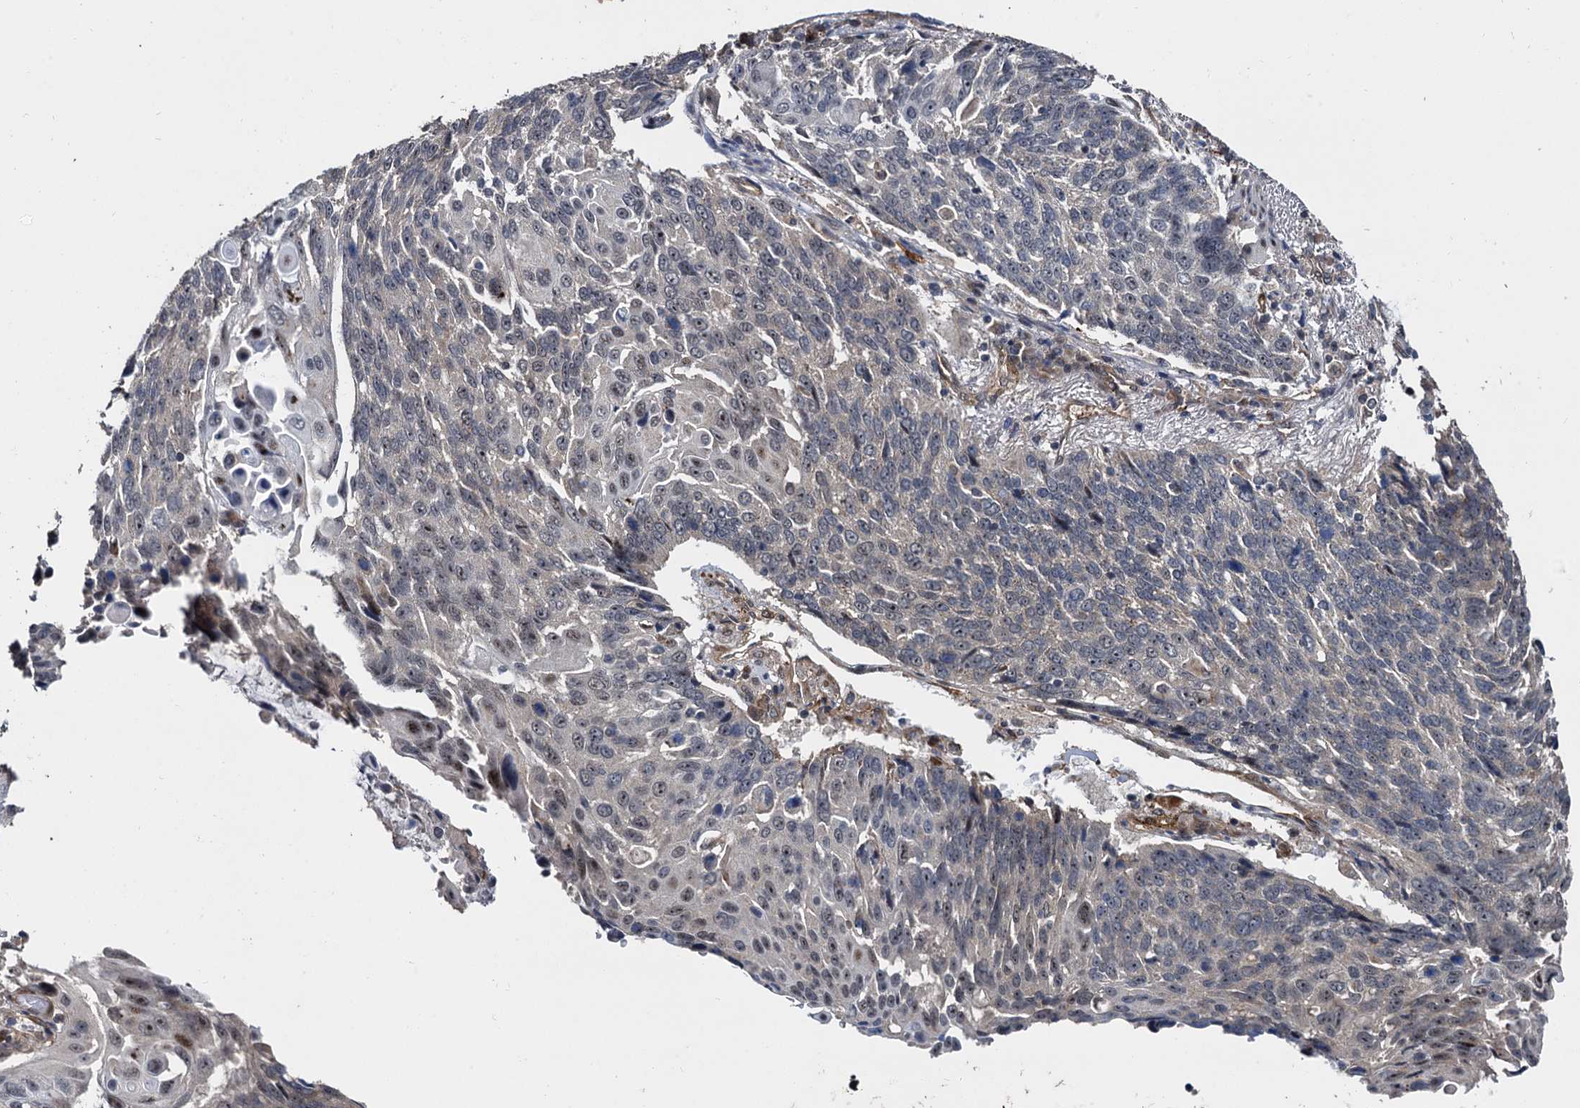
{"staining": {"intensity": "weak", "quantity": "25%-75%", "location": "nuclear"}, "tissue": "lung cancer", "cell_type": "Tumor cells", "image_type": "cancer", "snomed": [{"axis": "morphology", "description": "Squamous cell carcinoma, NOS"}, {"axis": "topography", "description": "Lung"}], "caption": "Lung cancer (squamous cell carcinoma) stained for a protein (brown) displays weak nuclear positive staining in approximately 25%-75% of tumor cells.", "gene": "ARHGAP42", "patient": {"sex": "male", "age": 66}}